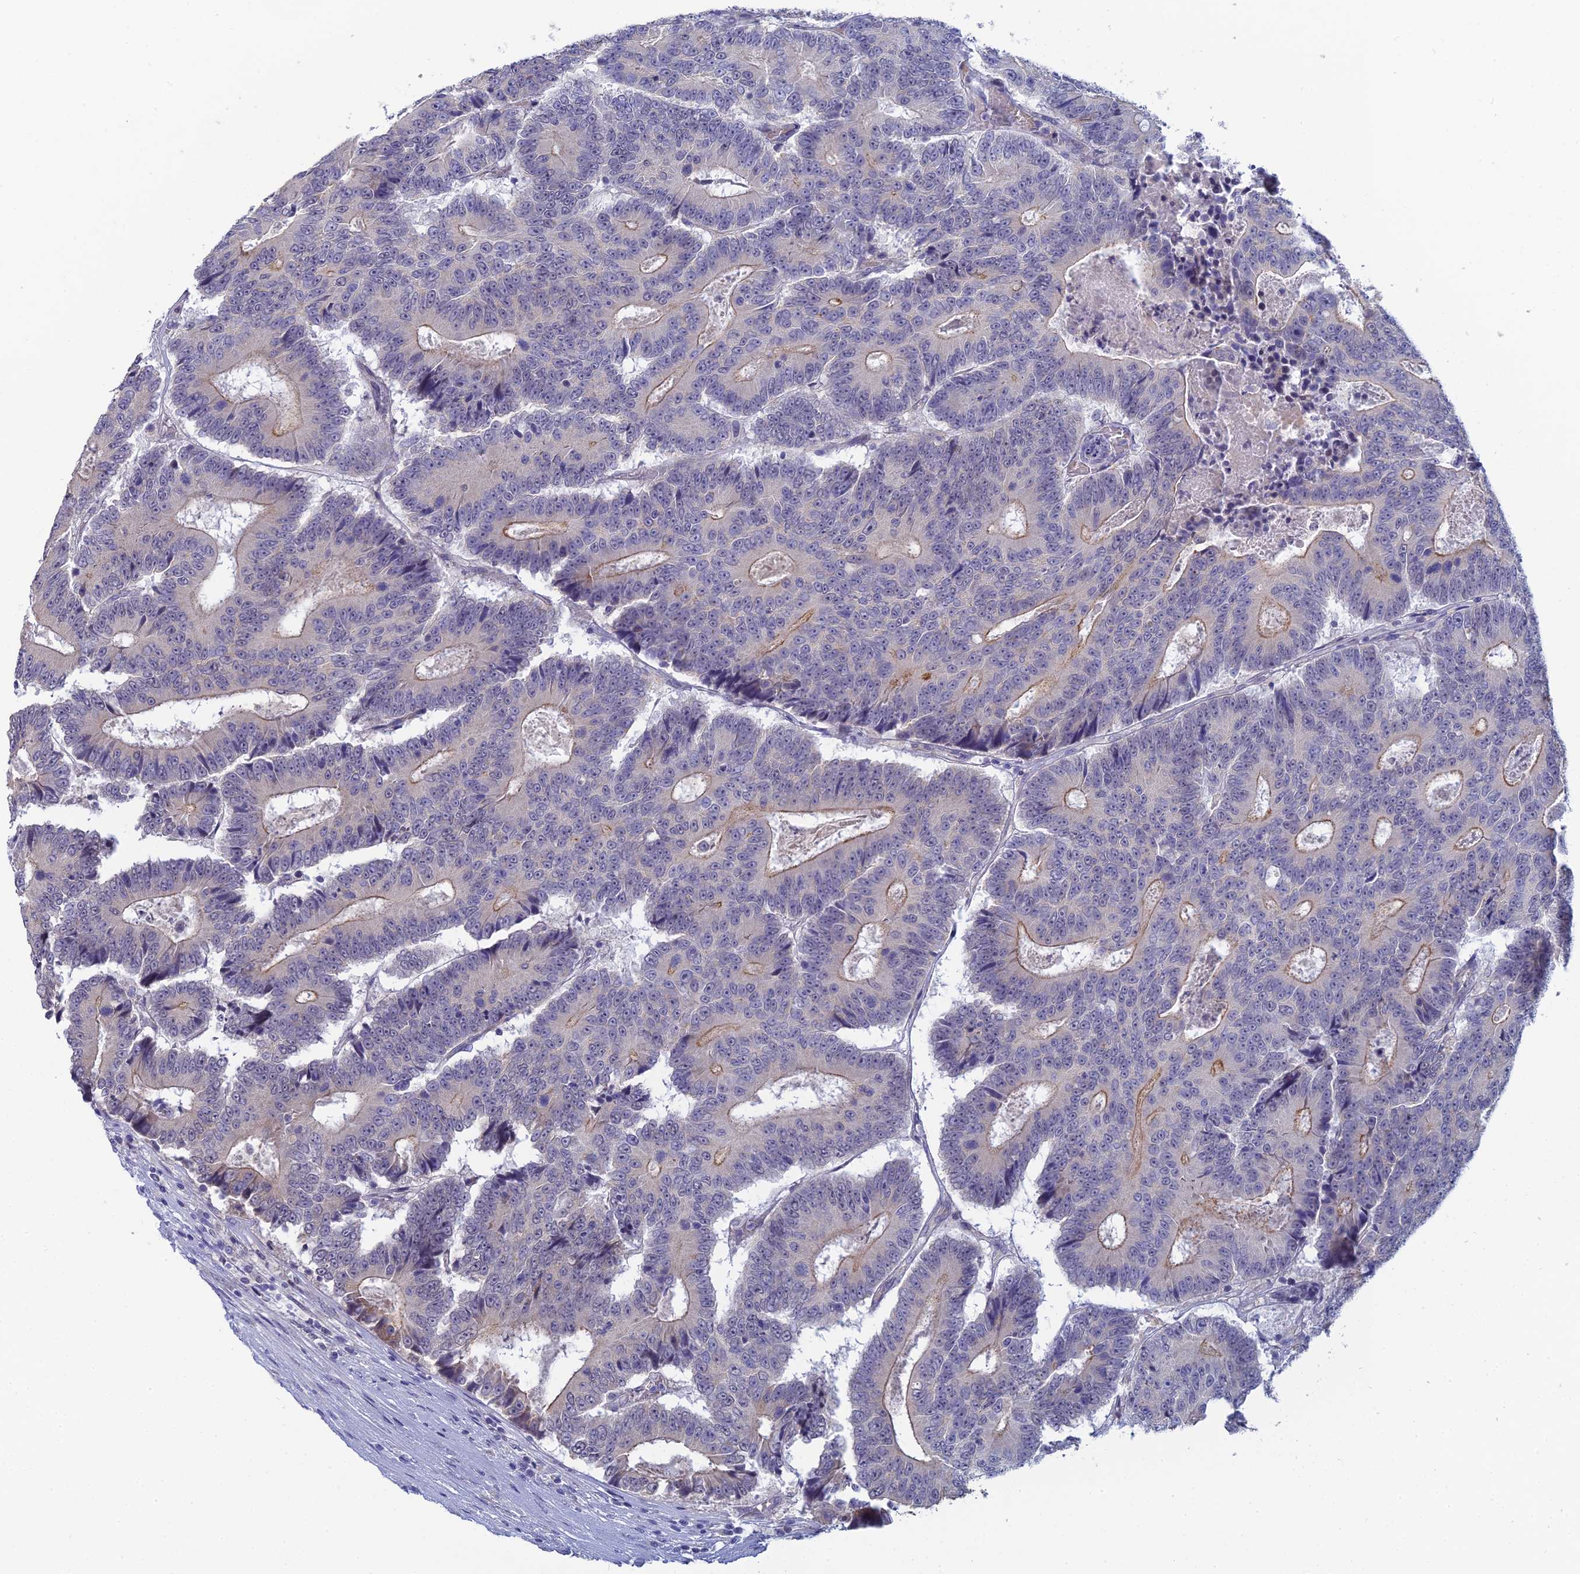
{"staining": {"intensity": "moderate", "quantity": "<25%", "location": "cytoplasmic/membranous"}, "tissue": "colorectal cancer", "cell_type": "Tumor cells", "image_type": "cancer", "snomed": [{"axis": "morphology", "description": "Adenocarcinoma, NOS"}, {"axis": "topography", "description": "Colon"}], "caption": "The image reveals staining of colorectal cancer, revealing moderate cytoplasmic/membranous protein positivity (brown color) within tumor cells. (Brightfield microscopy of DAB IHC at high magnification).", "gene": "GIPC1", "patient": {"sex": "male", "age": 83}}